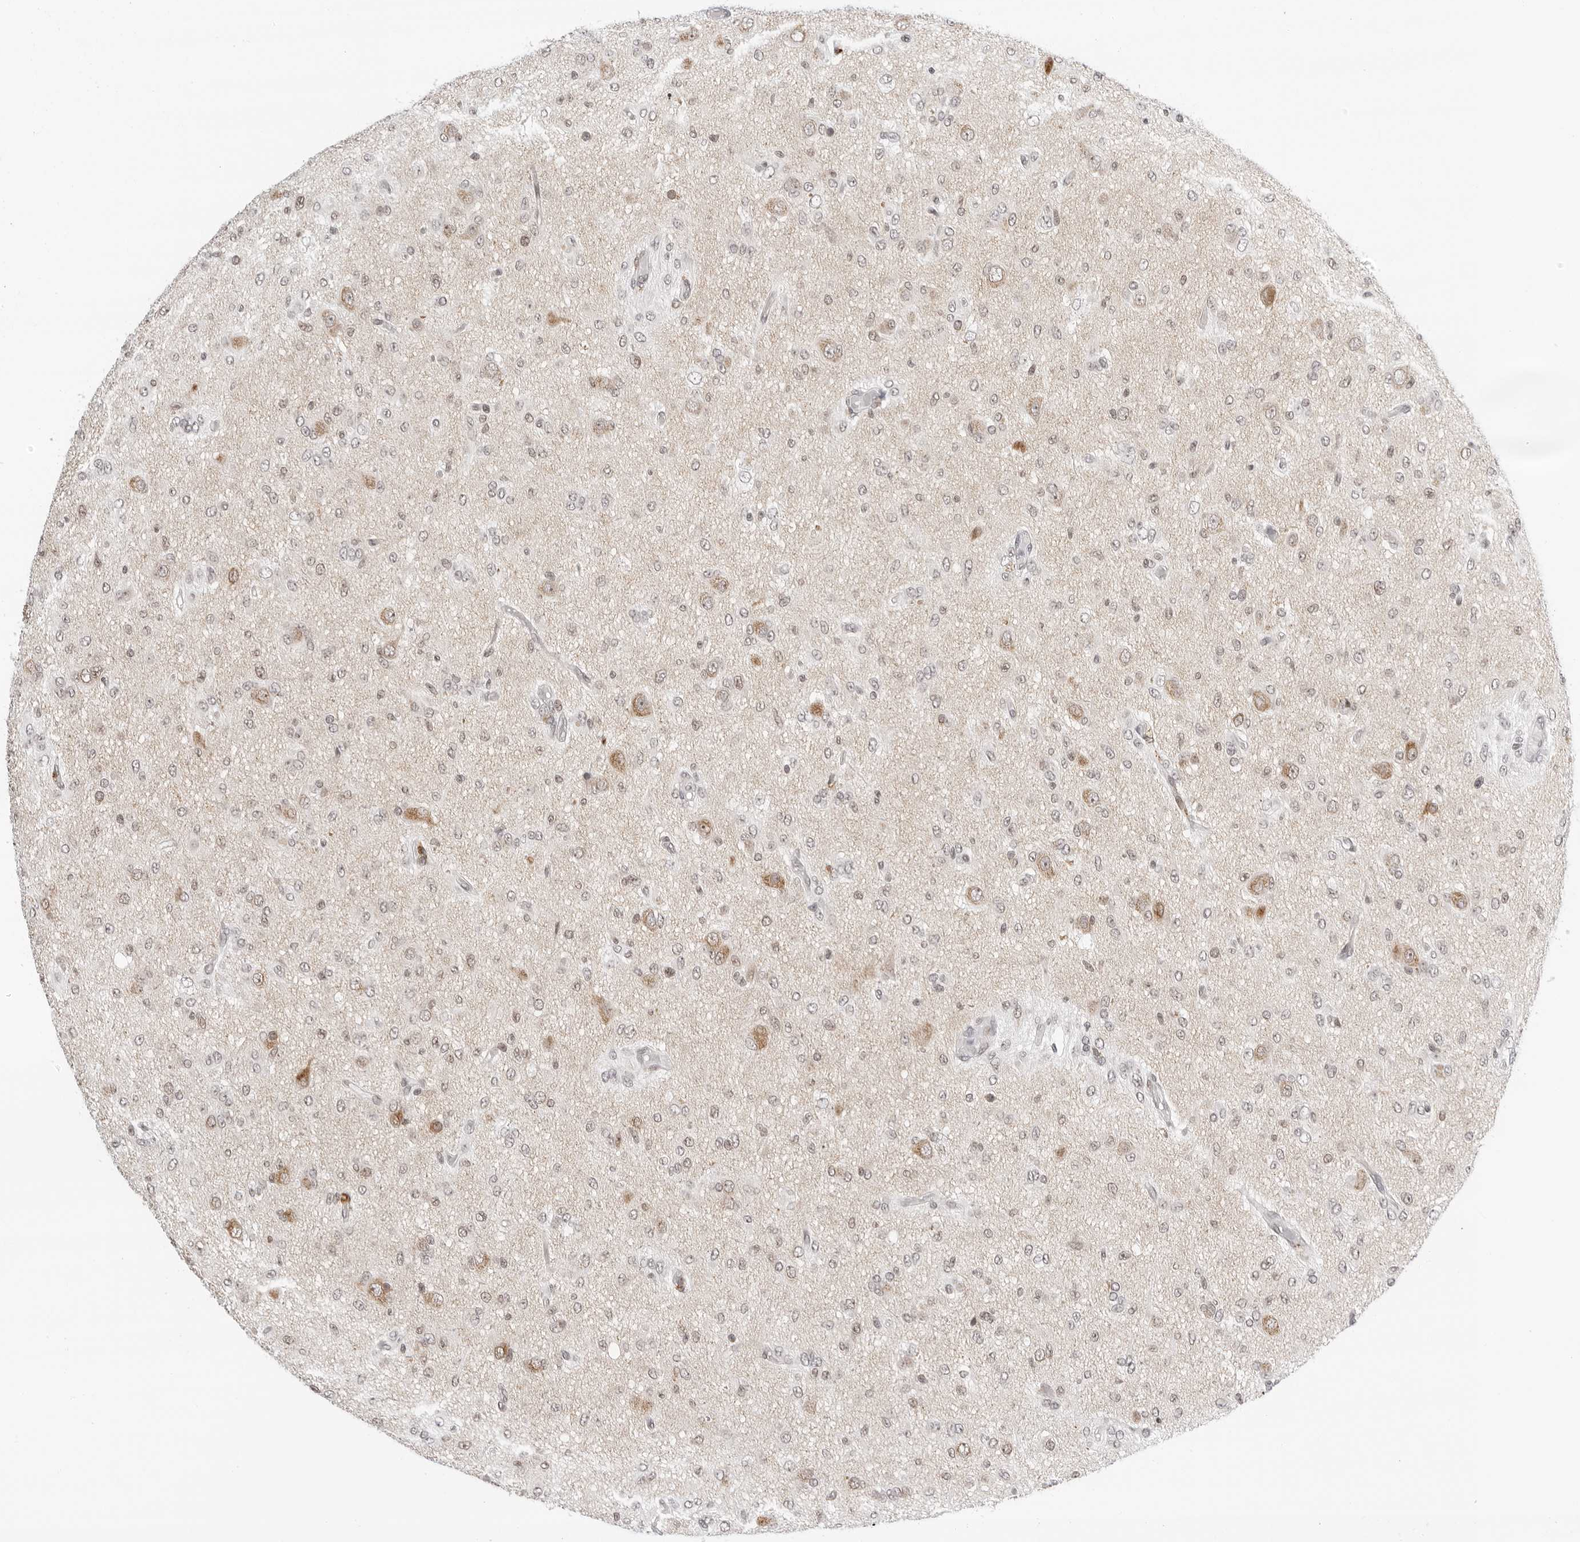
{"staining": {"intensity": "weak", "quantity": "<25%", "location": "nuclear"}, "tissue": "glioma", "cell_type": "Tumor cells", "image_type": "cancer", "snomed": [{"axis": "morphology", "description": "Glioma, malignant, High grade"}, {"axis": "topography", "description": "Brain"}], "caption": "This is an IHC photomicrograph of glioma. There is no expression in tumor cells.", "gene": "MSH6", "patient": {"sex": "female", "age": 59}}